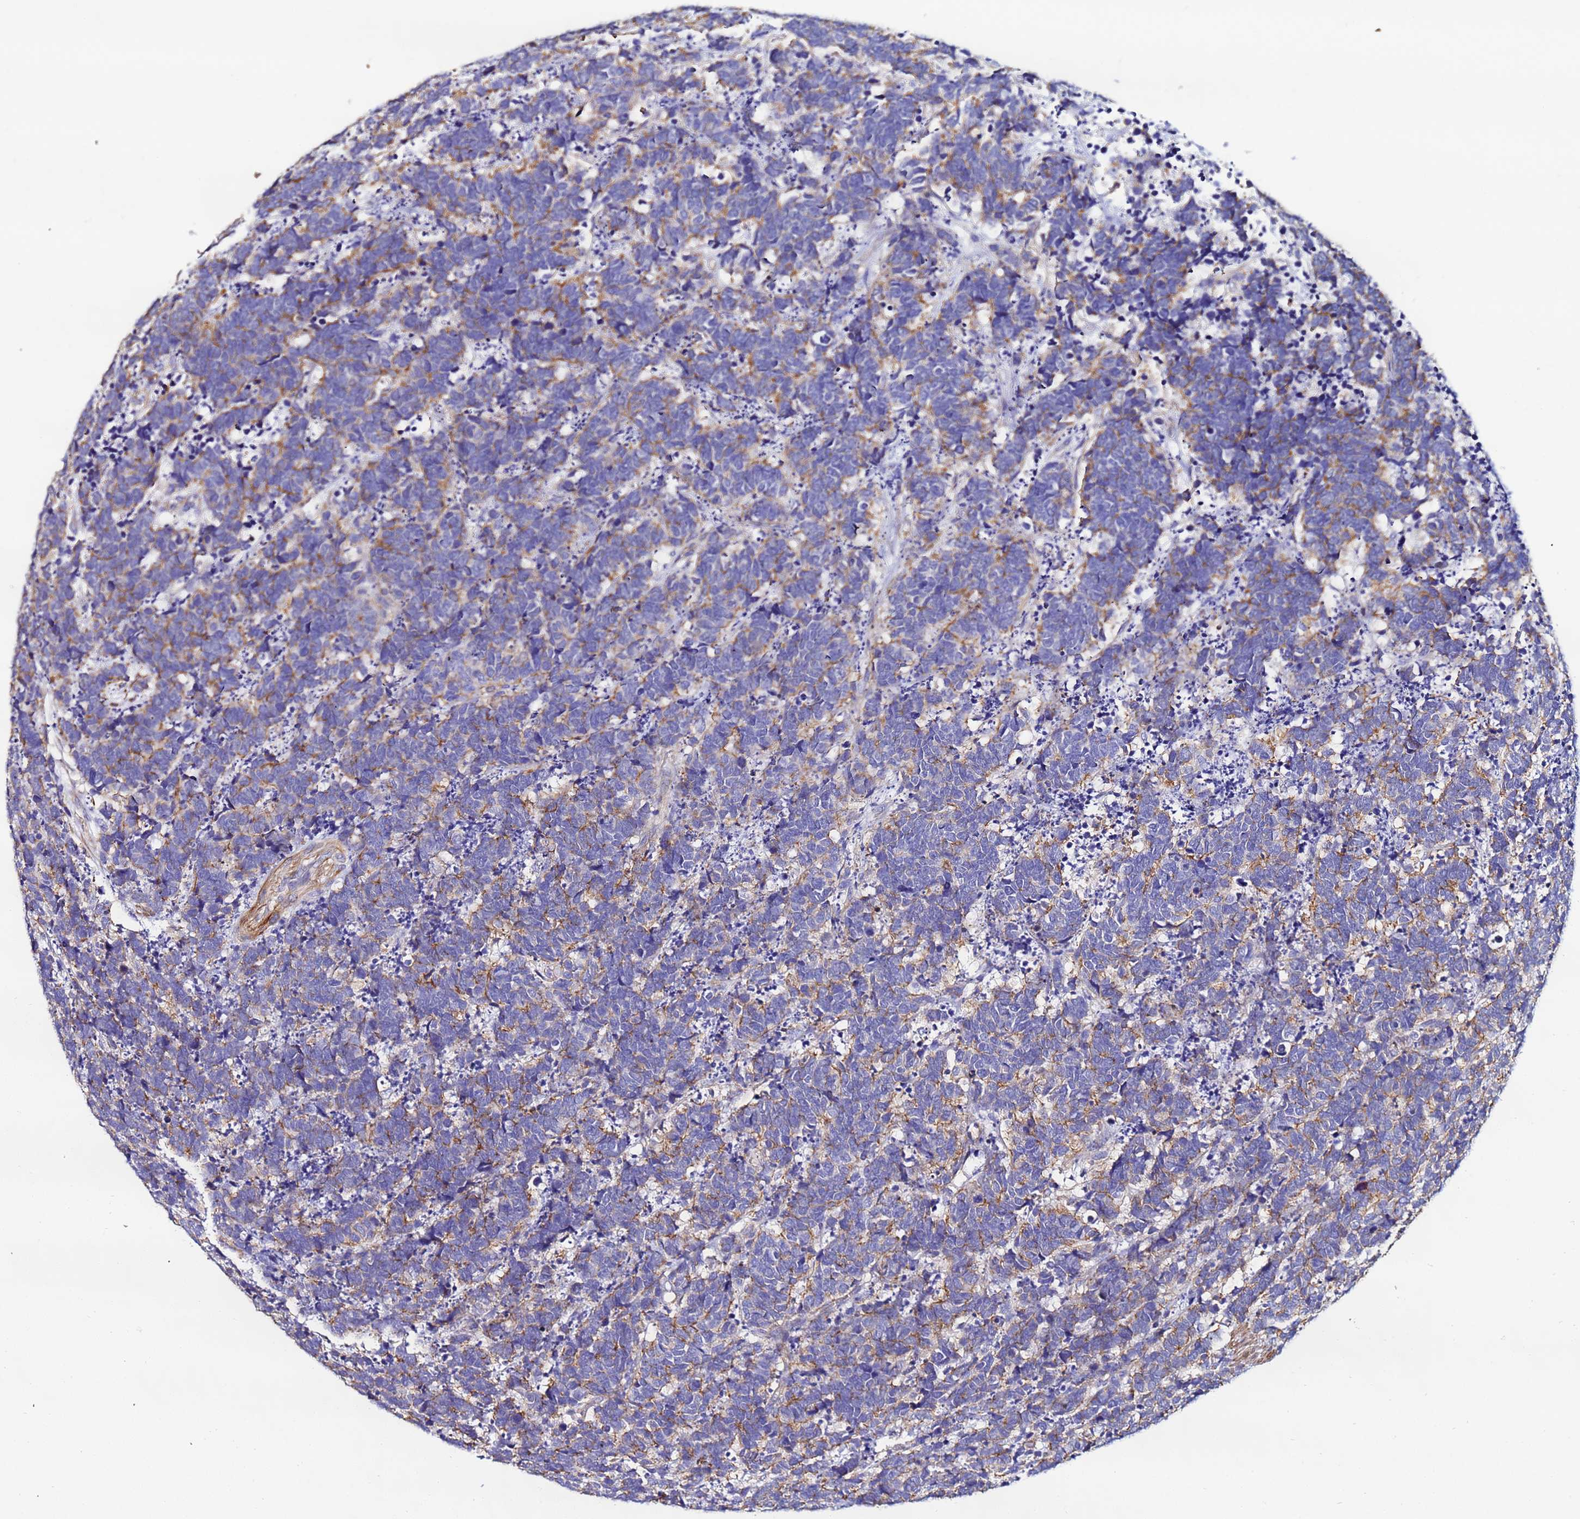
{"staining": {"intensity": "moderate", "quantity": "25%-75%", "location": "cytoplasmic/membranous"}, "tissue": "carcinoid", "cell_type": "Tumor cells", "image_type": "cancer", "snomed": [{"axis": "morphology", "description": "Carcinoma, NOS"}, {"axis": "morphology", "description": "Carcinoid, malignant, NOS"}, {"axis": "topography", "description": "Urinary bladder"}], "caption": "Carcinoma stained for a protein reveals moderate cytoplasmic/membranous positivity in tumor cells.", "gene": "ACTB", "patient": {"sex": "male", "age": 57}}